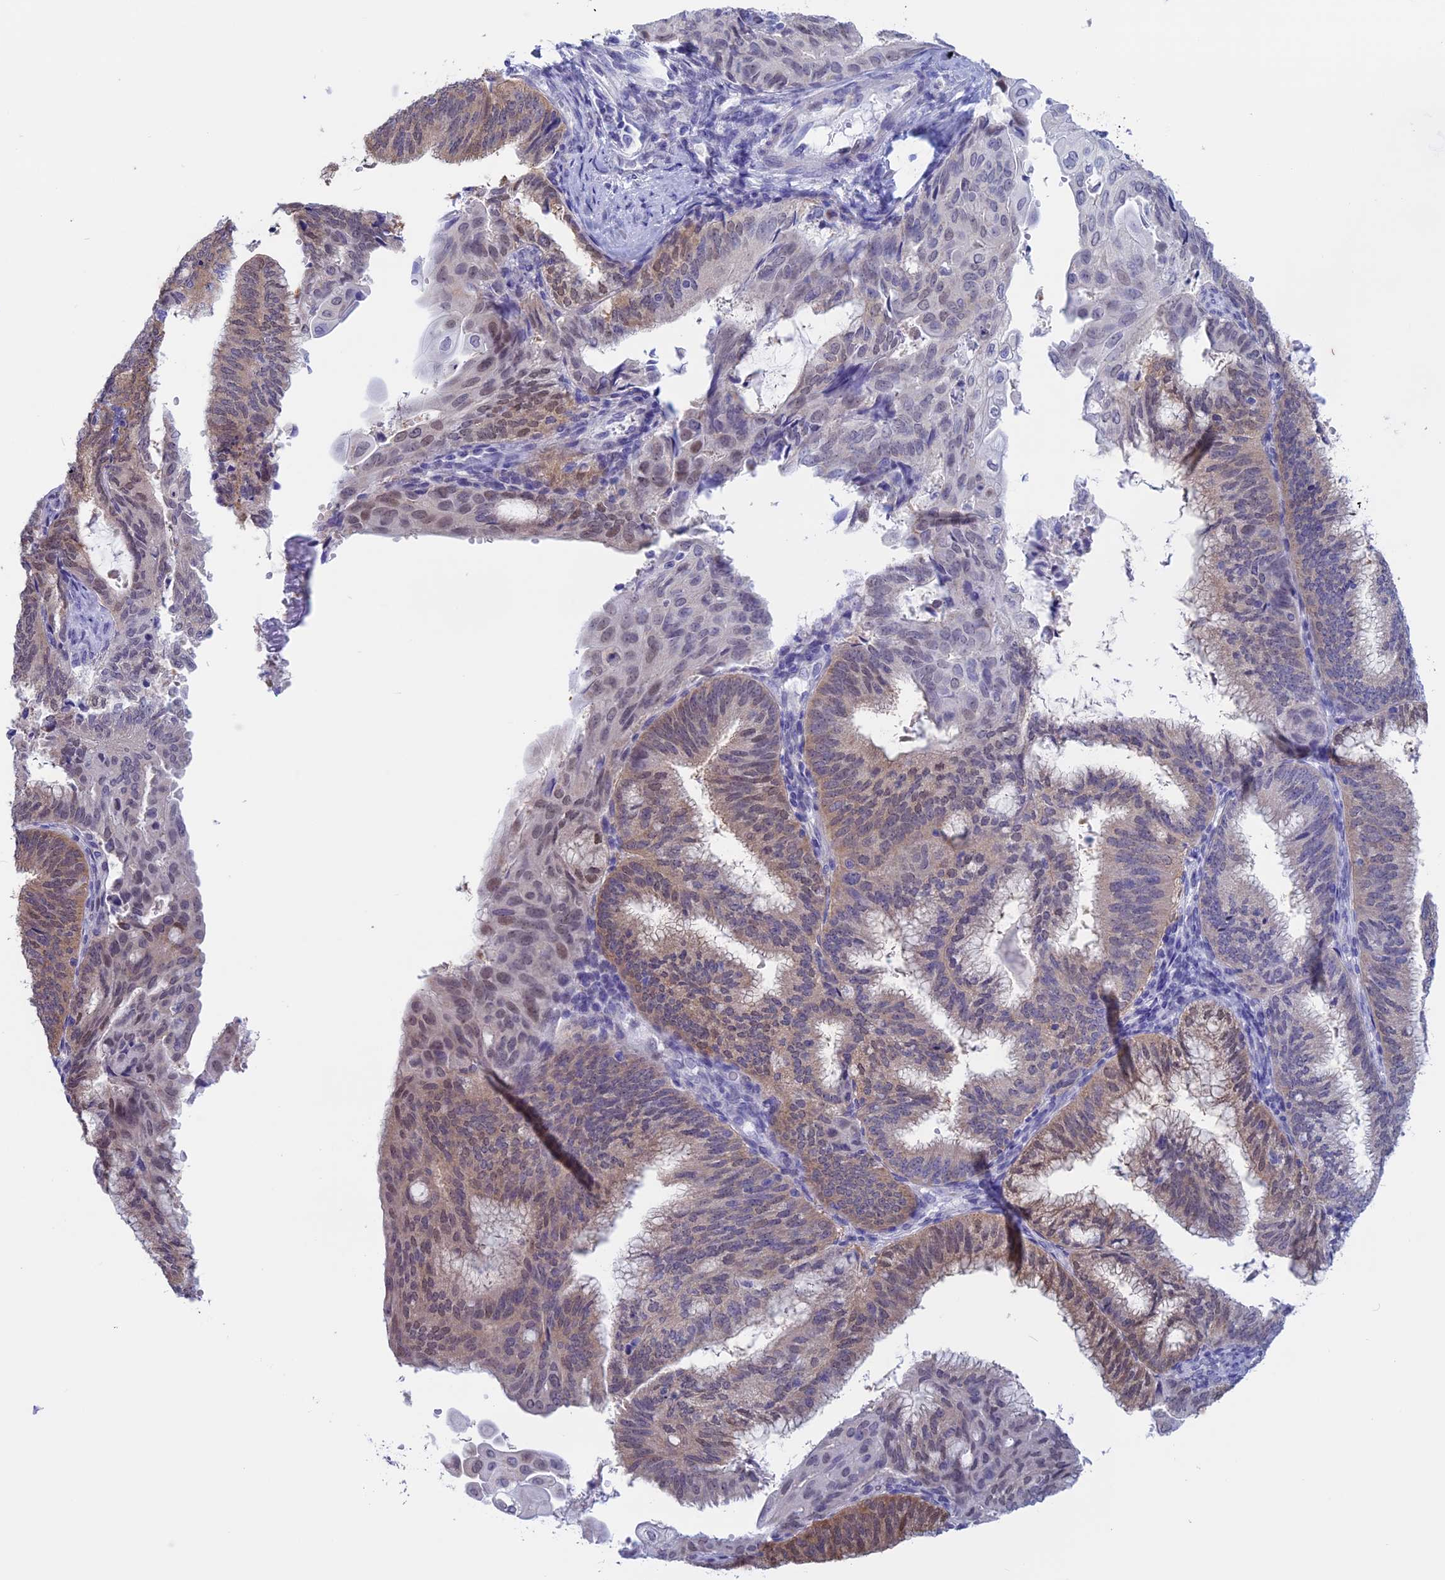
{"staining": {"intensity": "weak", "quantity": "25%-75%", "location": "cytoplasmic/membranous,nuclear"}, "tissue": "endometrial cancer", "cell_type": "Tumor cells", "image_type": "cancer", "snomed": [{"axis": "morphology", "description": "Adenocarcinoma, NOS"}, {"axis": "topography", "description": "Endometrium"}], "caption": "The immunohistochemical stain shows weak cytoplasmic/membranous and nuclear staining in tumor cells of endometrial cancer (adenocarcinoma) tissue. The protein is stained brown, and the nuclei are stained in blue (DAB IHC with brightfield microscopy, high magnification).", "gene": "LHFPL2", "patient": {"sex": "female", "age": 49}}